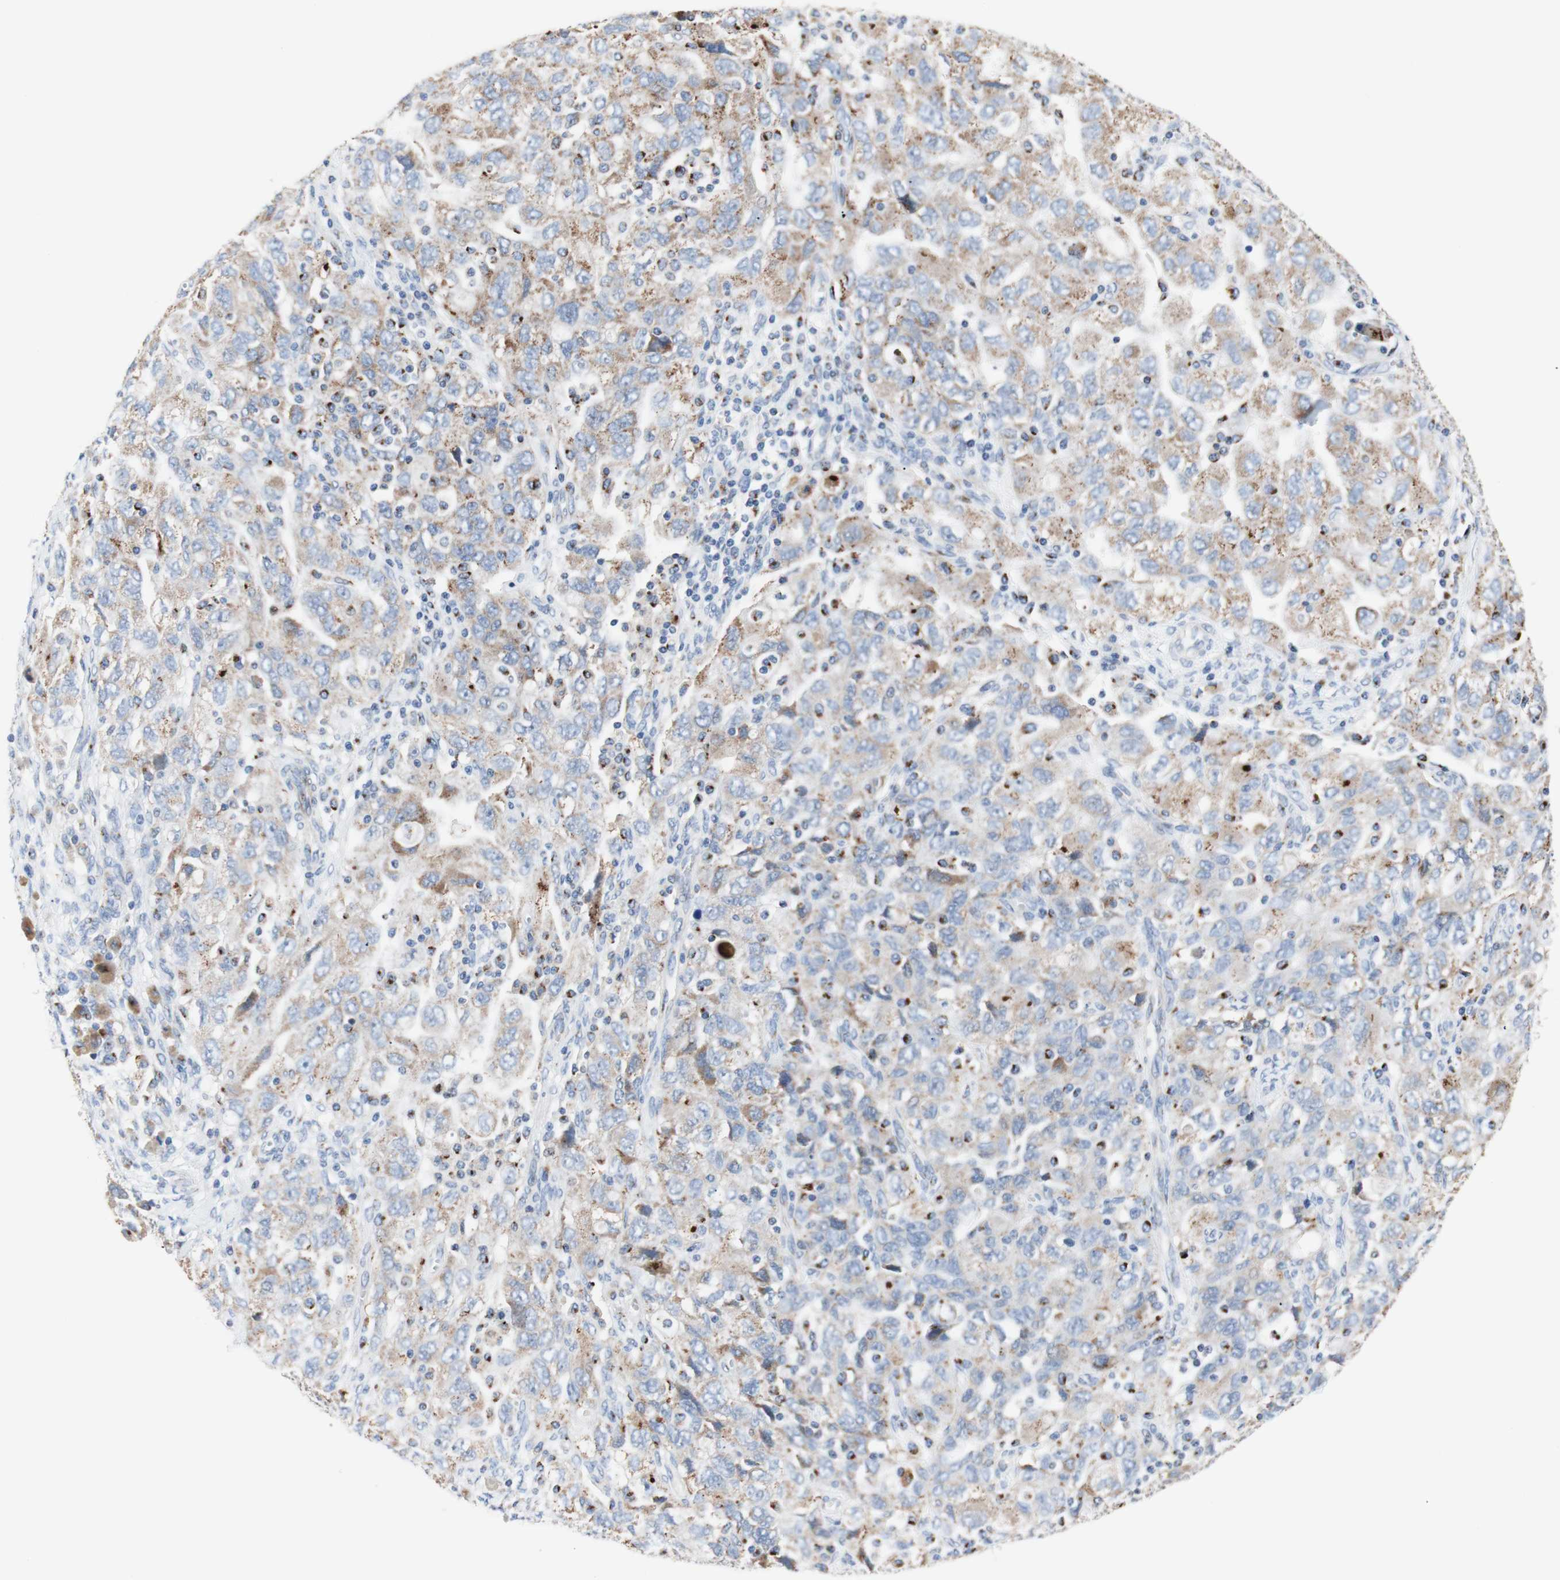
{"staining": {"intensity": "weak", "quantity": "25%-75%", "location": "cytoplasmic/membranous"}, "tissue": "ovarian cancer", "cell_type": "Tumor cells", "image_type": "cancer", "snomed": [{"axis": "morphology", "description": "Carcinoma, NOS"}, {"axis": "morphology", "description": "Cystadenocarcinoma, serous, NOS"}, {"axis": "topography", "description": "Ovary"}], "caption": "Brown immunohistochemical staining in human ovarian cancer demonstrates weak cytoplasmic/membranous positivity in about 25%-75% of tumor cells.", "gene": "GALNT2", "patient": {"sex": "female", "age": 69}}